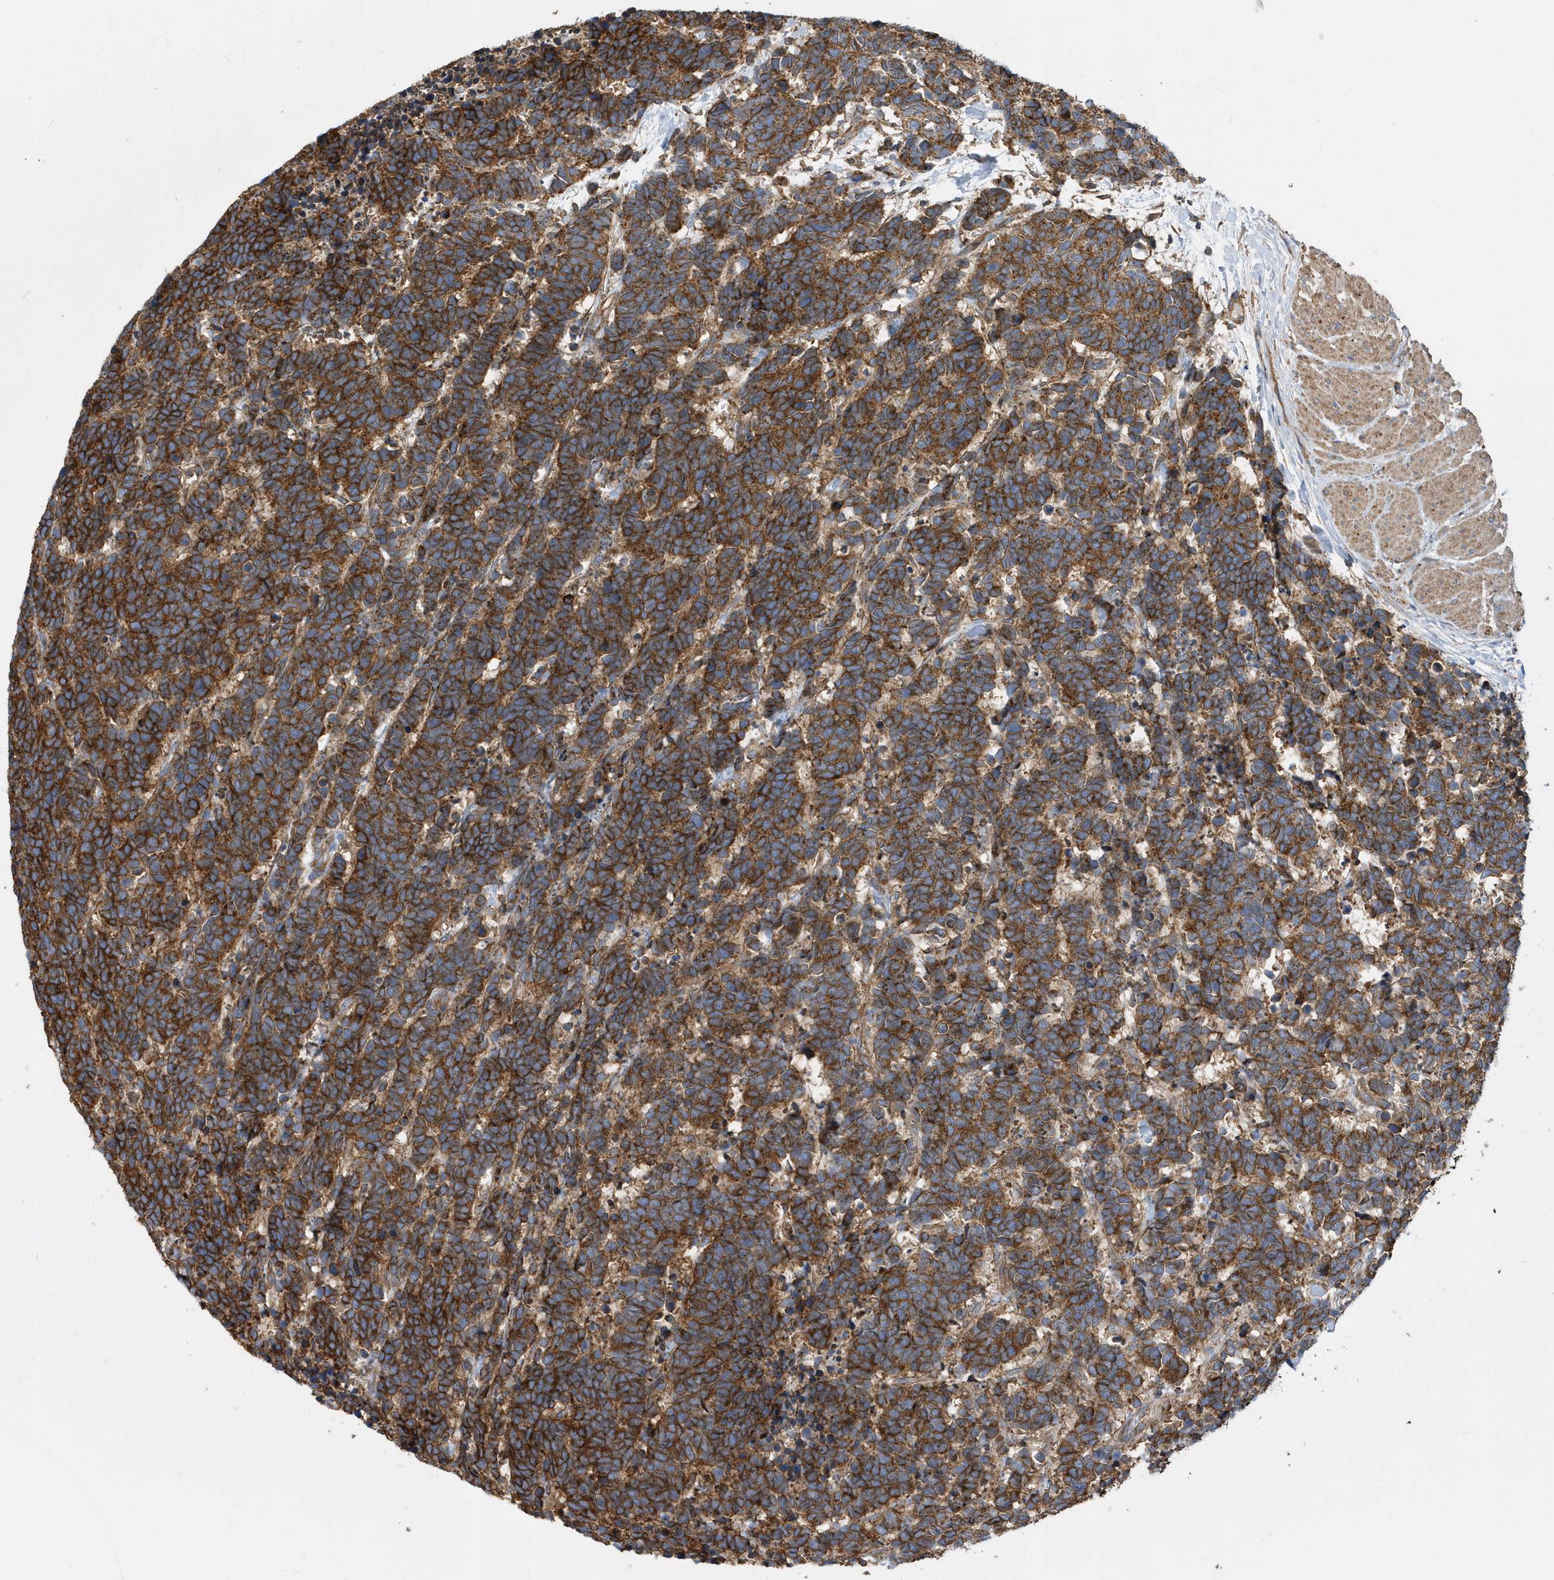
{"staining": {"intensity": "strong", "quantity": ">75%", "location": "cytoplasmic/membranous"}, "tissue": "carcinoid", "cell_type": "Tumor cells", "image_type": "cancer", "snomed": [{"axis": "morphology", "description": "Carcinoma, NOS"}, {"axis": "morphology", "description": "Carcinoid, malignant, NOS"}, {"axis": "topography", "description": "Urinary bladder"}], "caption": "A high-resolution histopathology image shows IHC staining of carcinoid, which exhibits strong cytoplasmic/membranous expression in about >75% of tumor cells. The staining was performed using DAB, with brown indicating positive protein expression. Nuclei are stained blue with hematoxylin.", "gene": "TRAIP", "patient": {"sex": "male", "age": 57}}